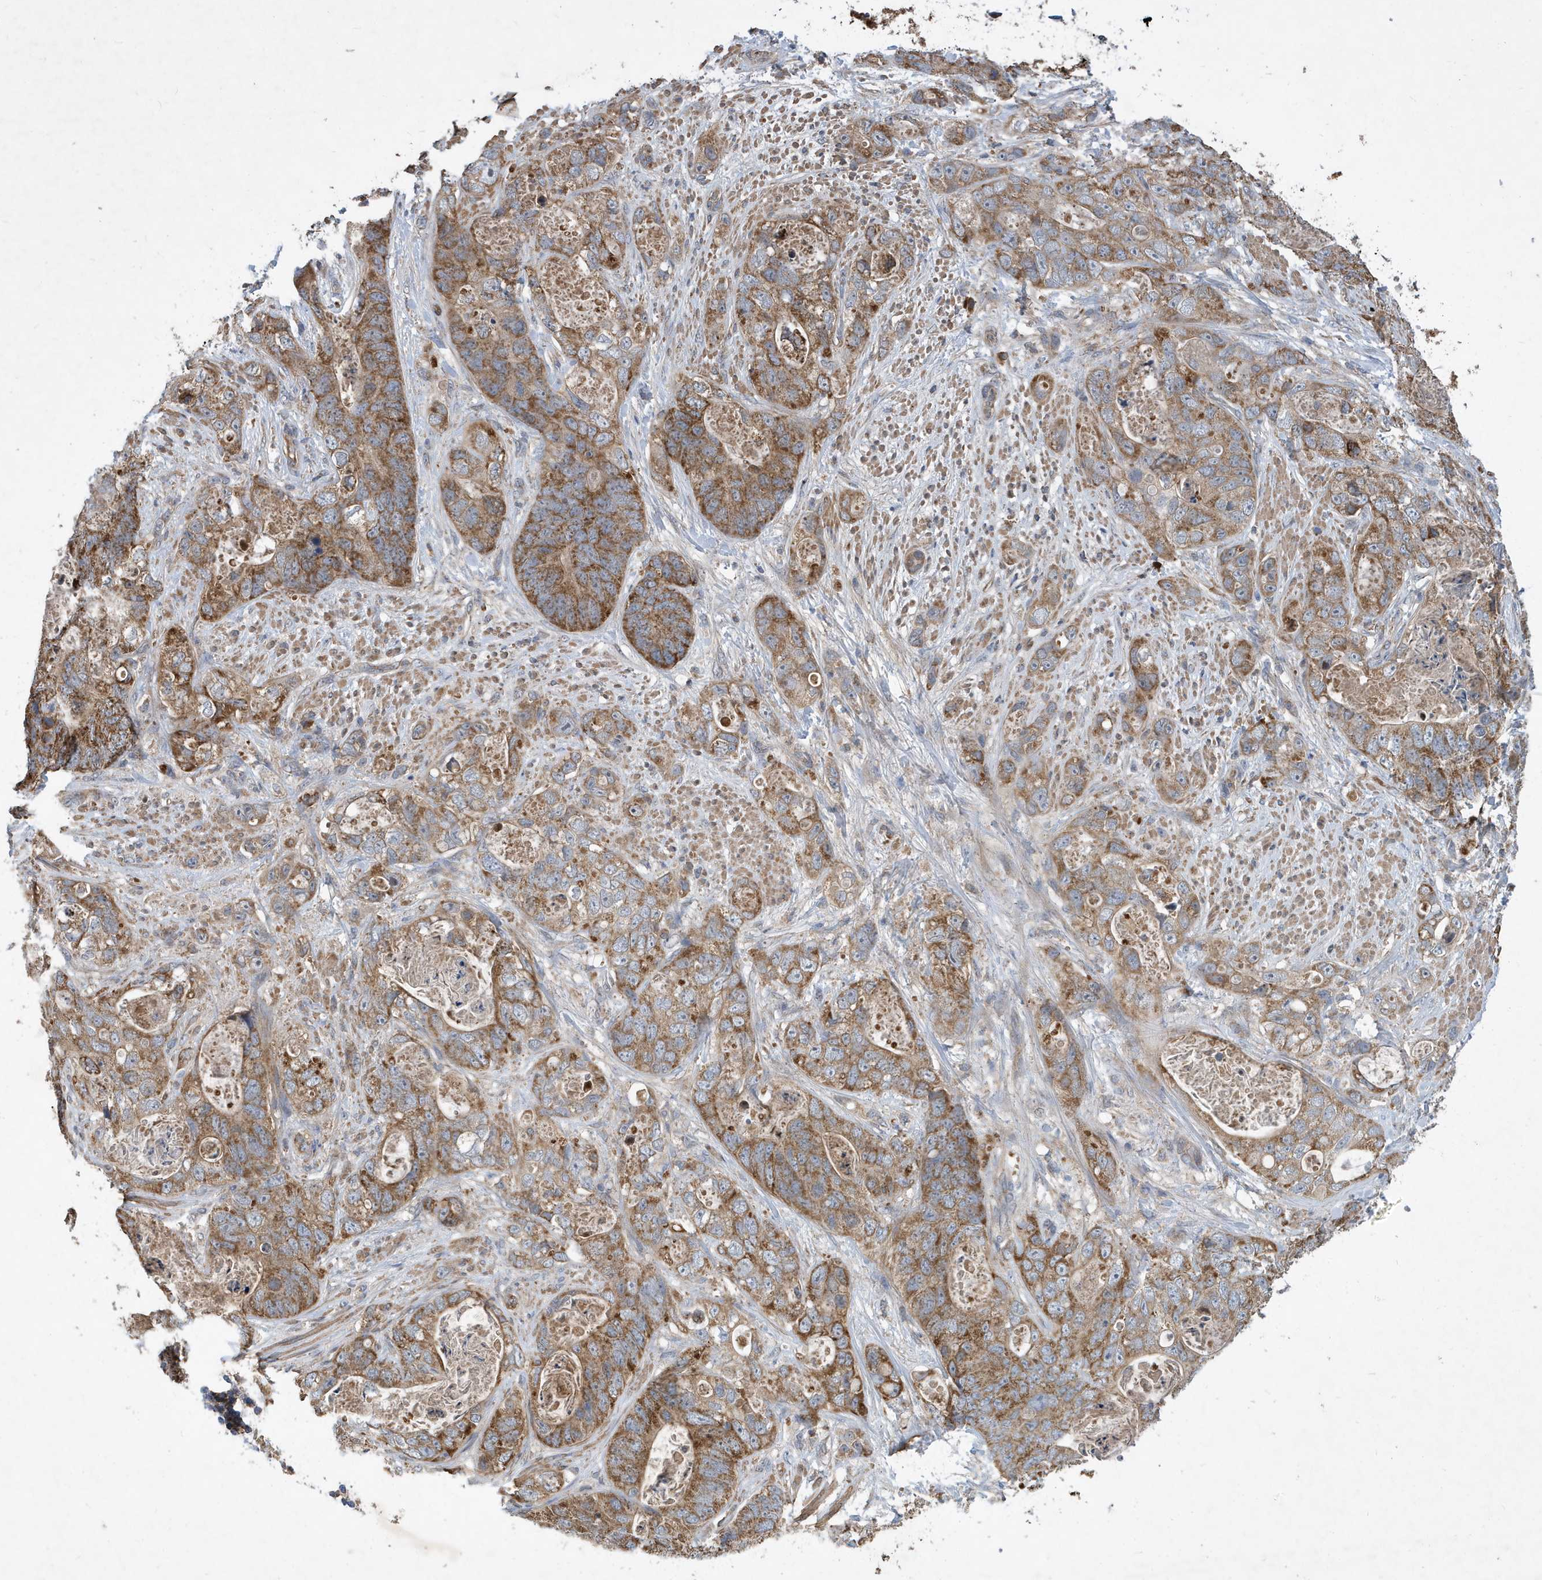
{"staining": {"intensity": "strong", "quantity": ">75%", "location": "cytoplasmic/membranous"}, "tissue": "stomach cancer", "cell_type": "Tumor cells", "image_type": "cancer", "snomed": [{"axis": "morphology", "description": "Adenocarcinoma, NOS"}, {"axis": "topography", "description": "Stomach"}], "caption": "Protein expression analysis of human stomach cancer reveals strong cytoplasmic/membranous expression in about >75% of tumor cells. (Stains: DAB in brown, nuclei in blue, Microscopy: brightfield microscopy at high magnification).", "gene": "STK19", "patient": {"sex": "female", "age": 89}}